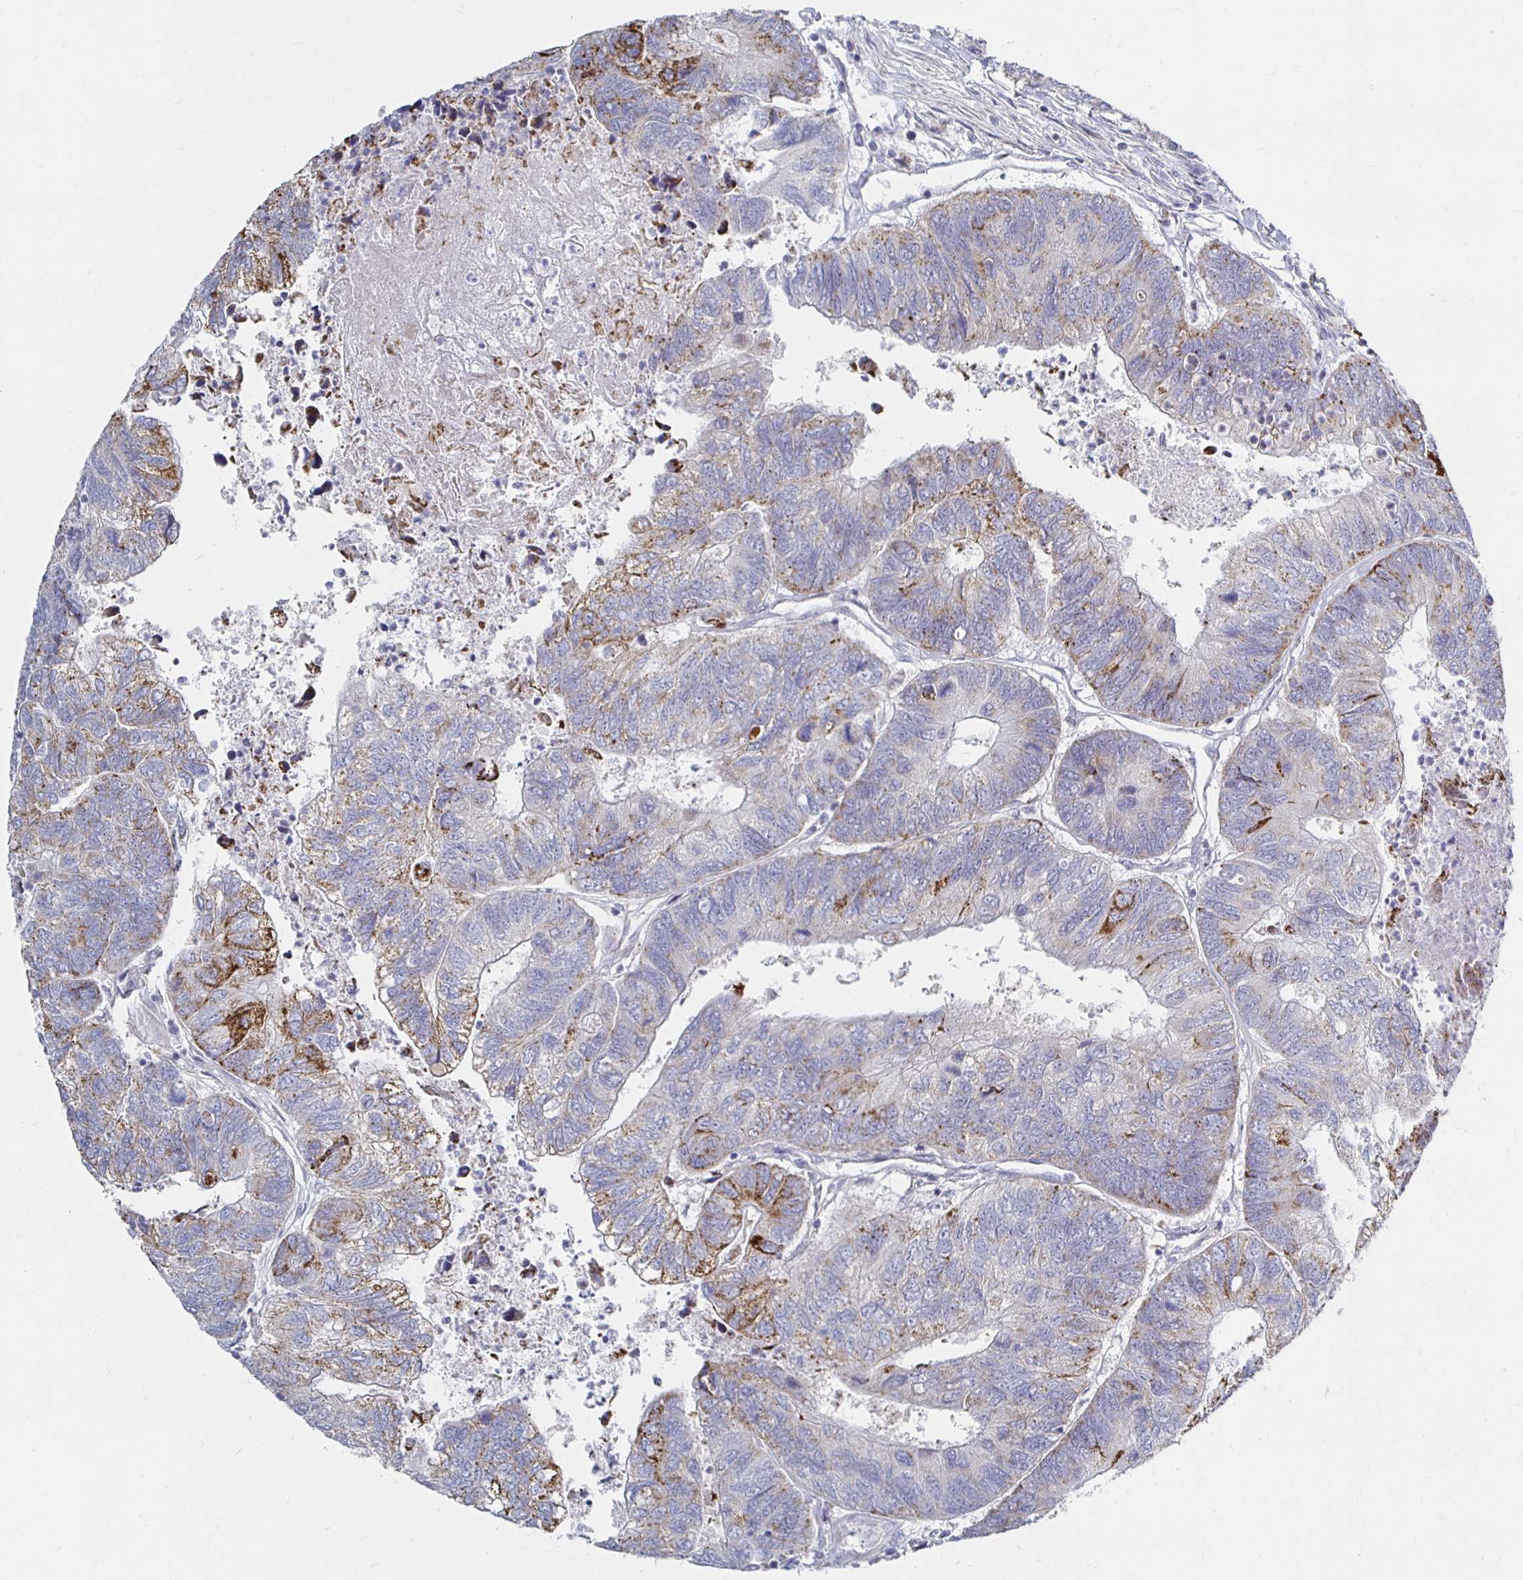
{"staining": {"intensity": "moderate", "quantity": "<25%", "location": "cytoplasmic/membranous"}, "tissue": "colorectal cancer", "cell_type": "Tumor cells", "image_type": "cancer", "snomed": [{"axis": "morphology", "description": "Adenocarcinoma, NOS"}, {"axis": "topography", "description": "Colon"}], "caption": "Tumor cells show low levels of moderate cytoplasmic/membranous positivity in about <25% of cells in adenocarcinoma (colorectal). (DAB IHC with brightfield microscopy, high magnification).", "gene": "NOCT", "patient": {"sex": "female", "age": 67}}